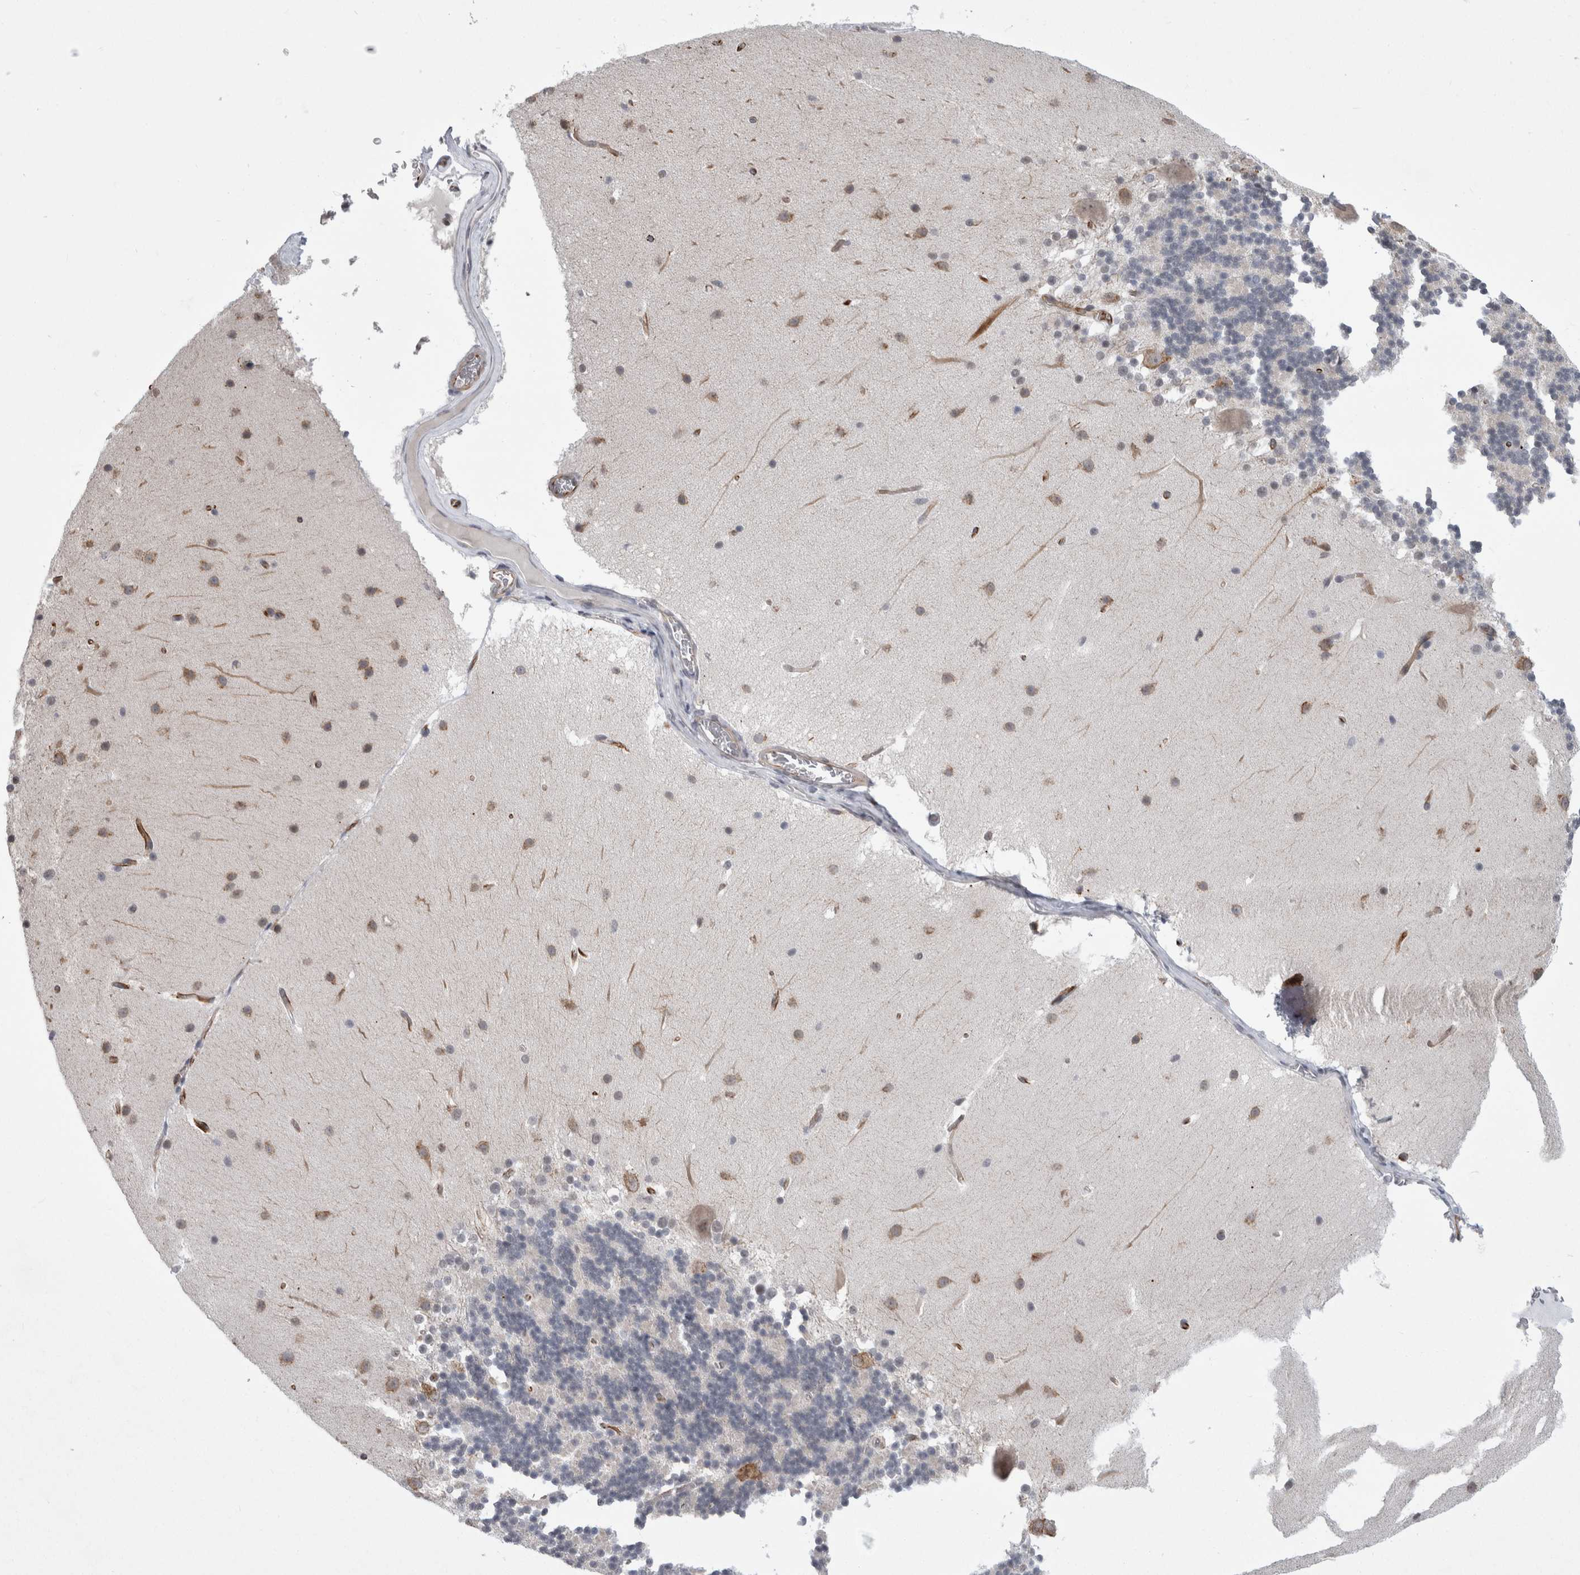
{"staining": {"intensity": "negative", "quantity": "none", "location": "none"}, "tissue": "cerebellum", "cell_type": "Cells in granular layer", "image_type": "normal", "snomed": [{"axis": "morphology", "description": "Normal tissue, NOS"}, {"axis": "topography", "description": "Cerebellum"}], "caption": "A high-resolution photomicrograph shows immunohistochemistry (IHC) staining of normal cerebellum, which shows no significant expression in cells in granular layer.", "gene": "FAM83H", "patient": {"sex": "female", "age": 19}}